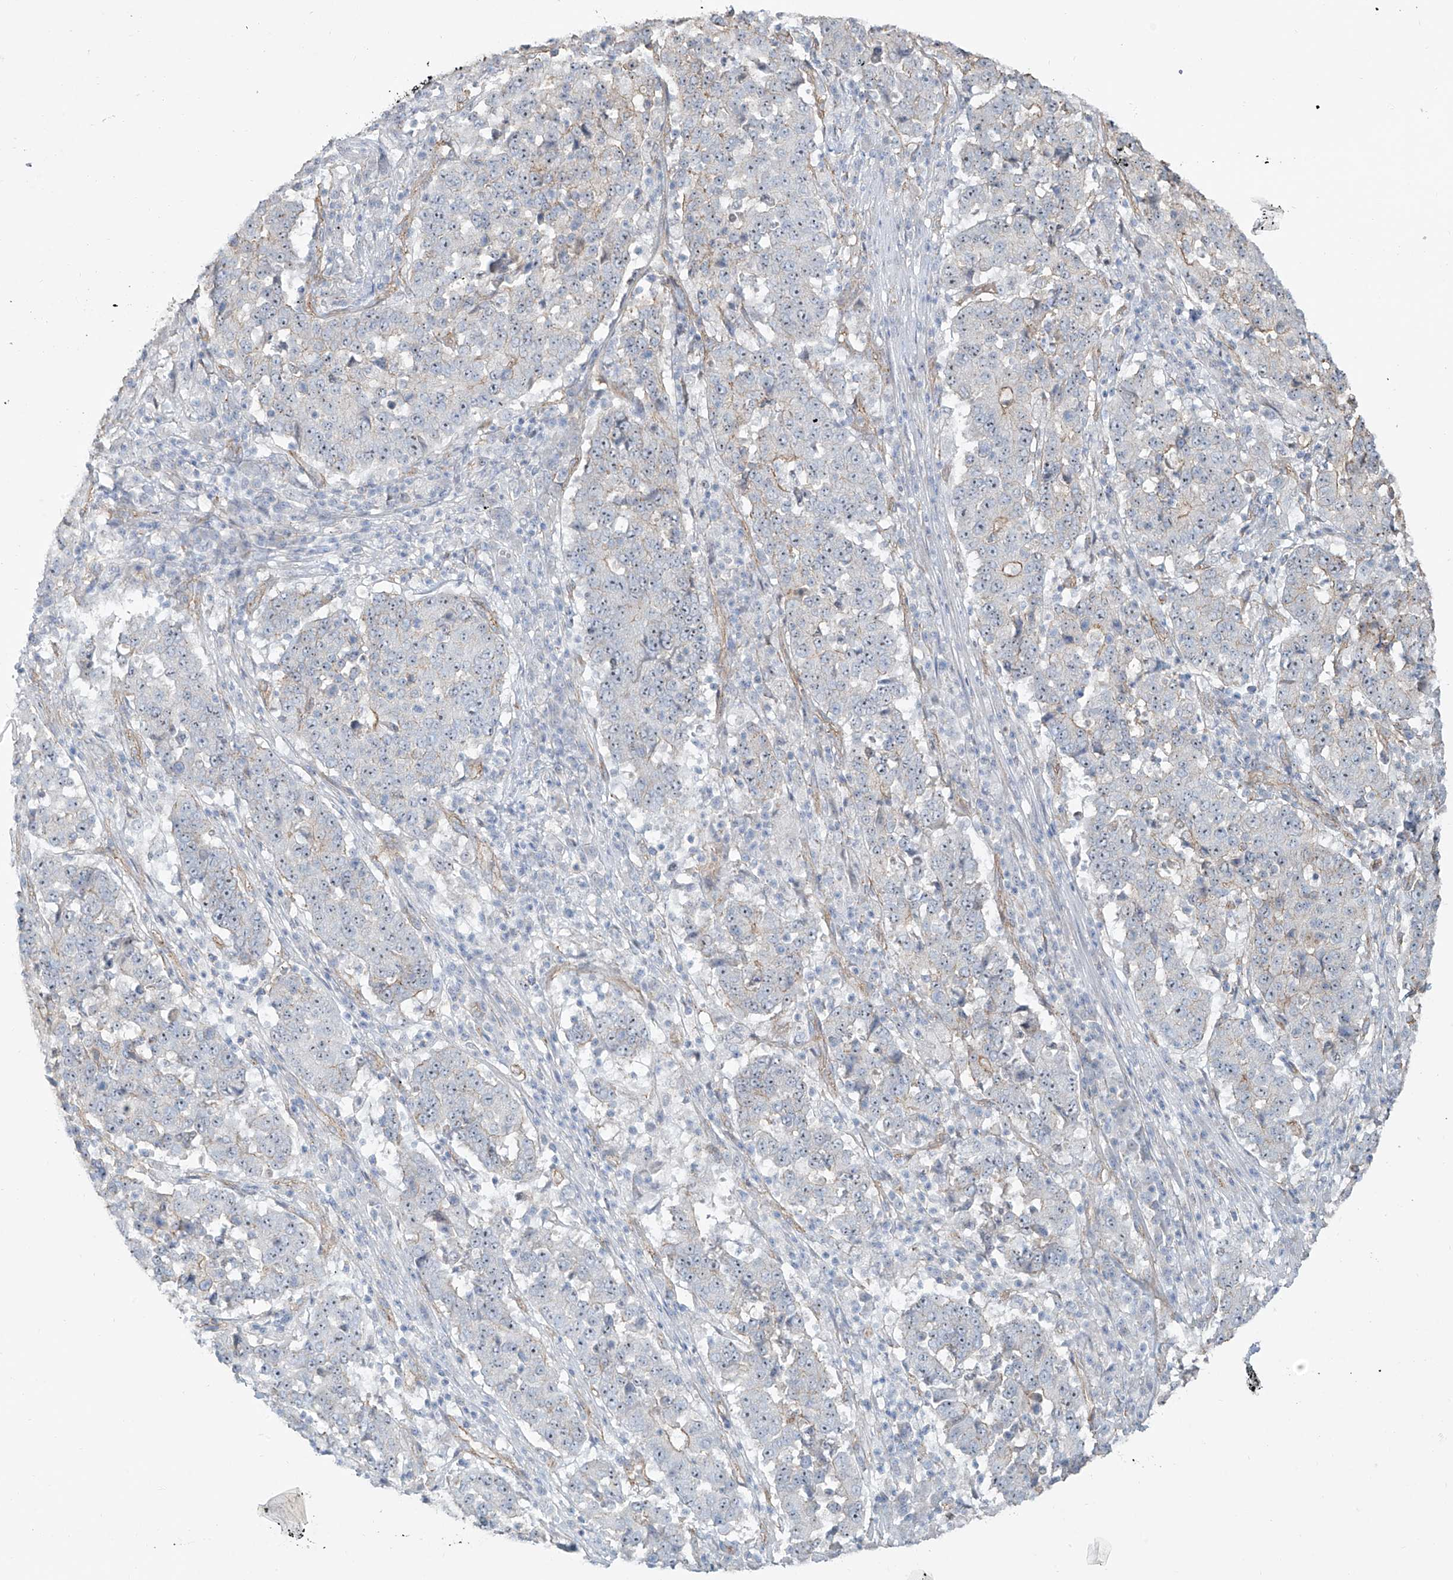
{"staining": {"intensity": "negative", "quantity": "none", "location": "none"}, "tissue": "stomach cancer", "cell_type": "Tumor cells", "image_type": "cancer", "snomed": [{"axis": "morphology", "description": "Adenocarcinoma, NOS"}, {"axis": "topography", "description": "Stomach"}], "caption": "Tumor cells show no significant protein positivity in adenocarcinoma (stomach).", "gene": "TUBE1", "patient": {"sex": "male", "age": 59}}